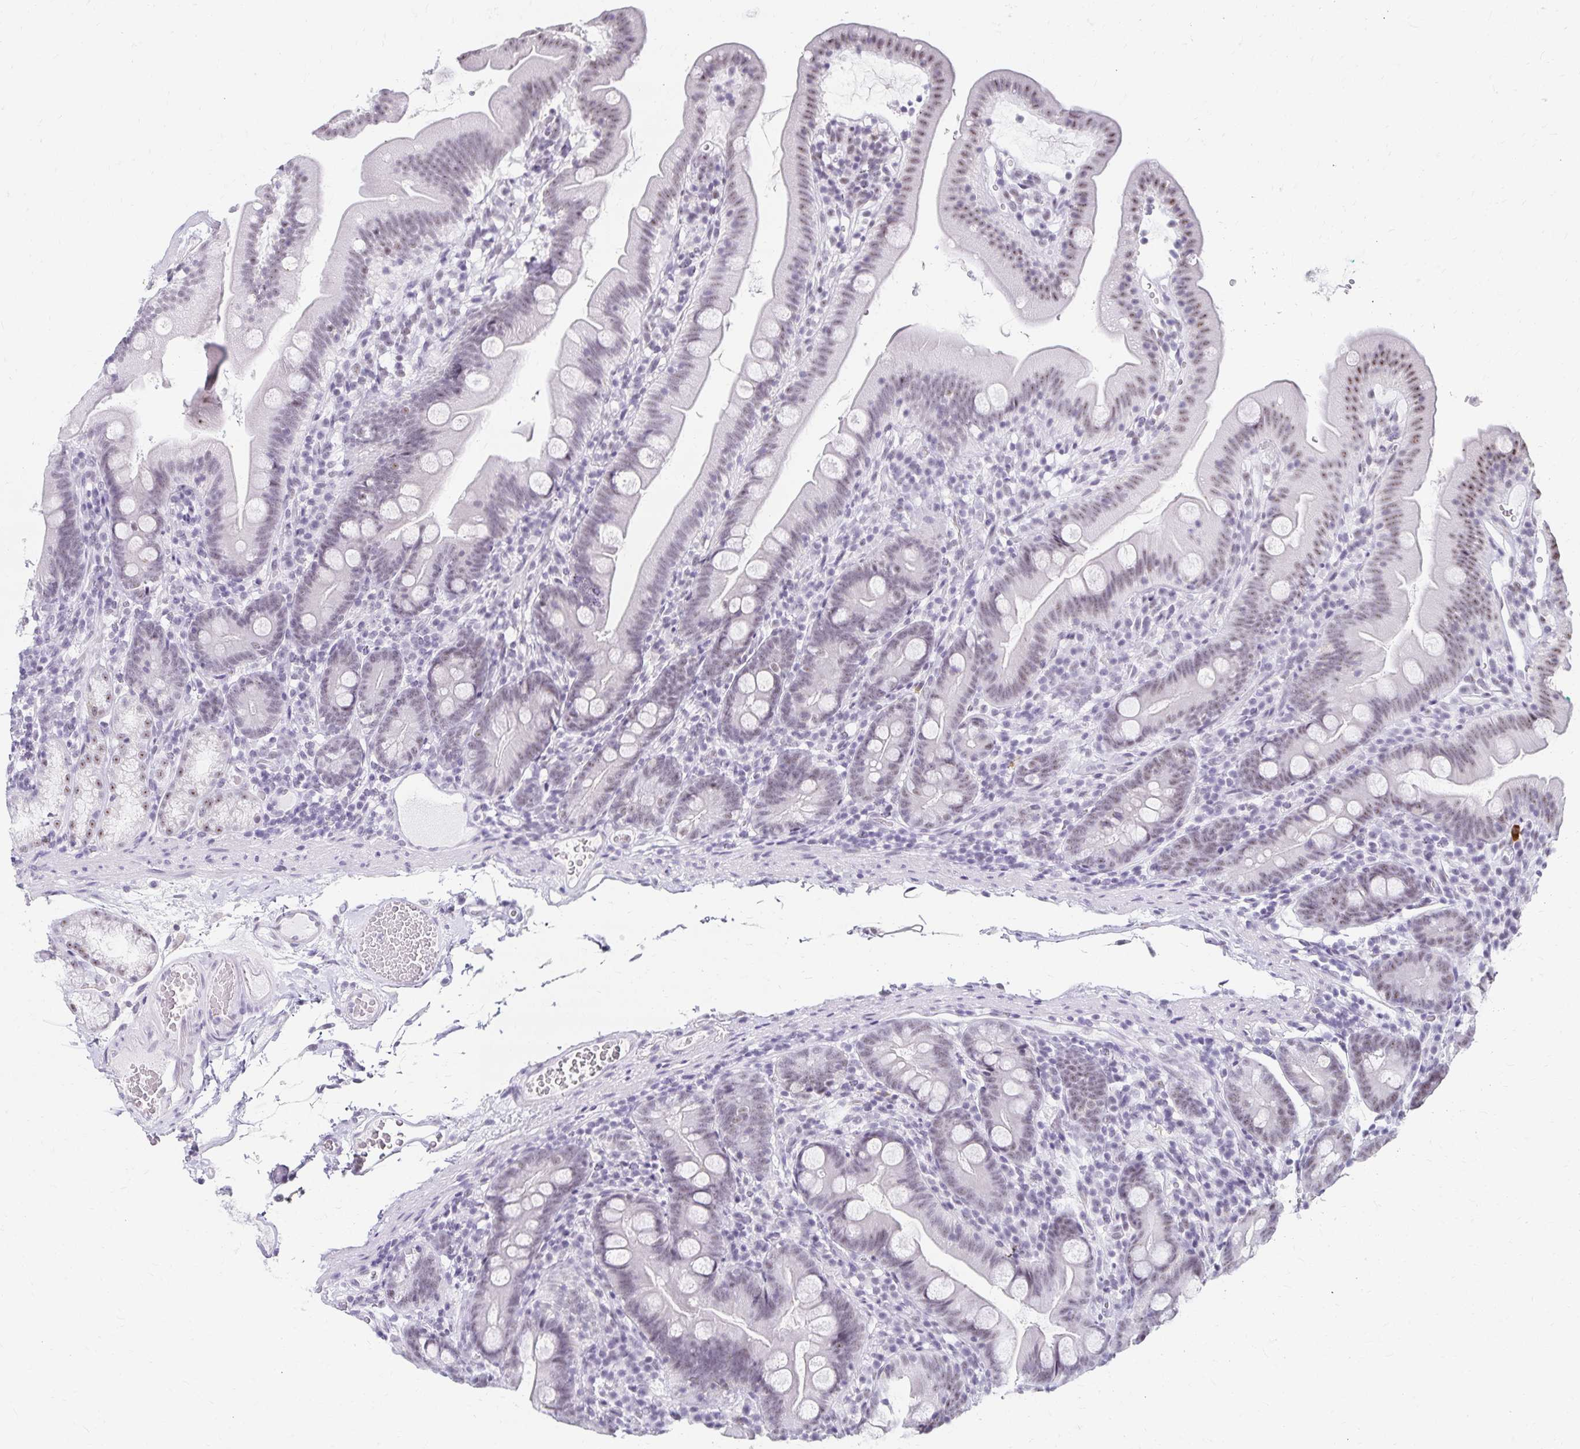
{"staining": {"intensity": "weak", "quantity": "25%-75%", "location": "nuclear"}, "tissue": "duodenum", "cell_type": "Glandular cells", "image_type": "normal", "snomed": [{"axis": "morphology", "description": "Normal tissue, NOS"}, {"axis": "topography", "description": "Duodenum"}], "caption": "This micrograph displays immunohistochemistry staining of unremarkable duodenum, with low weak nuclear expression in approximately 25%-75% of glandular cells.", "gene": "C20orf85", "patient": {"sex": "female", "age": 67}}